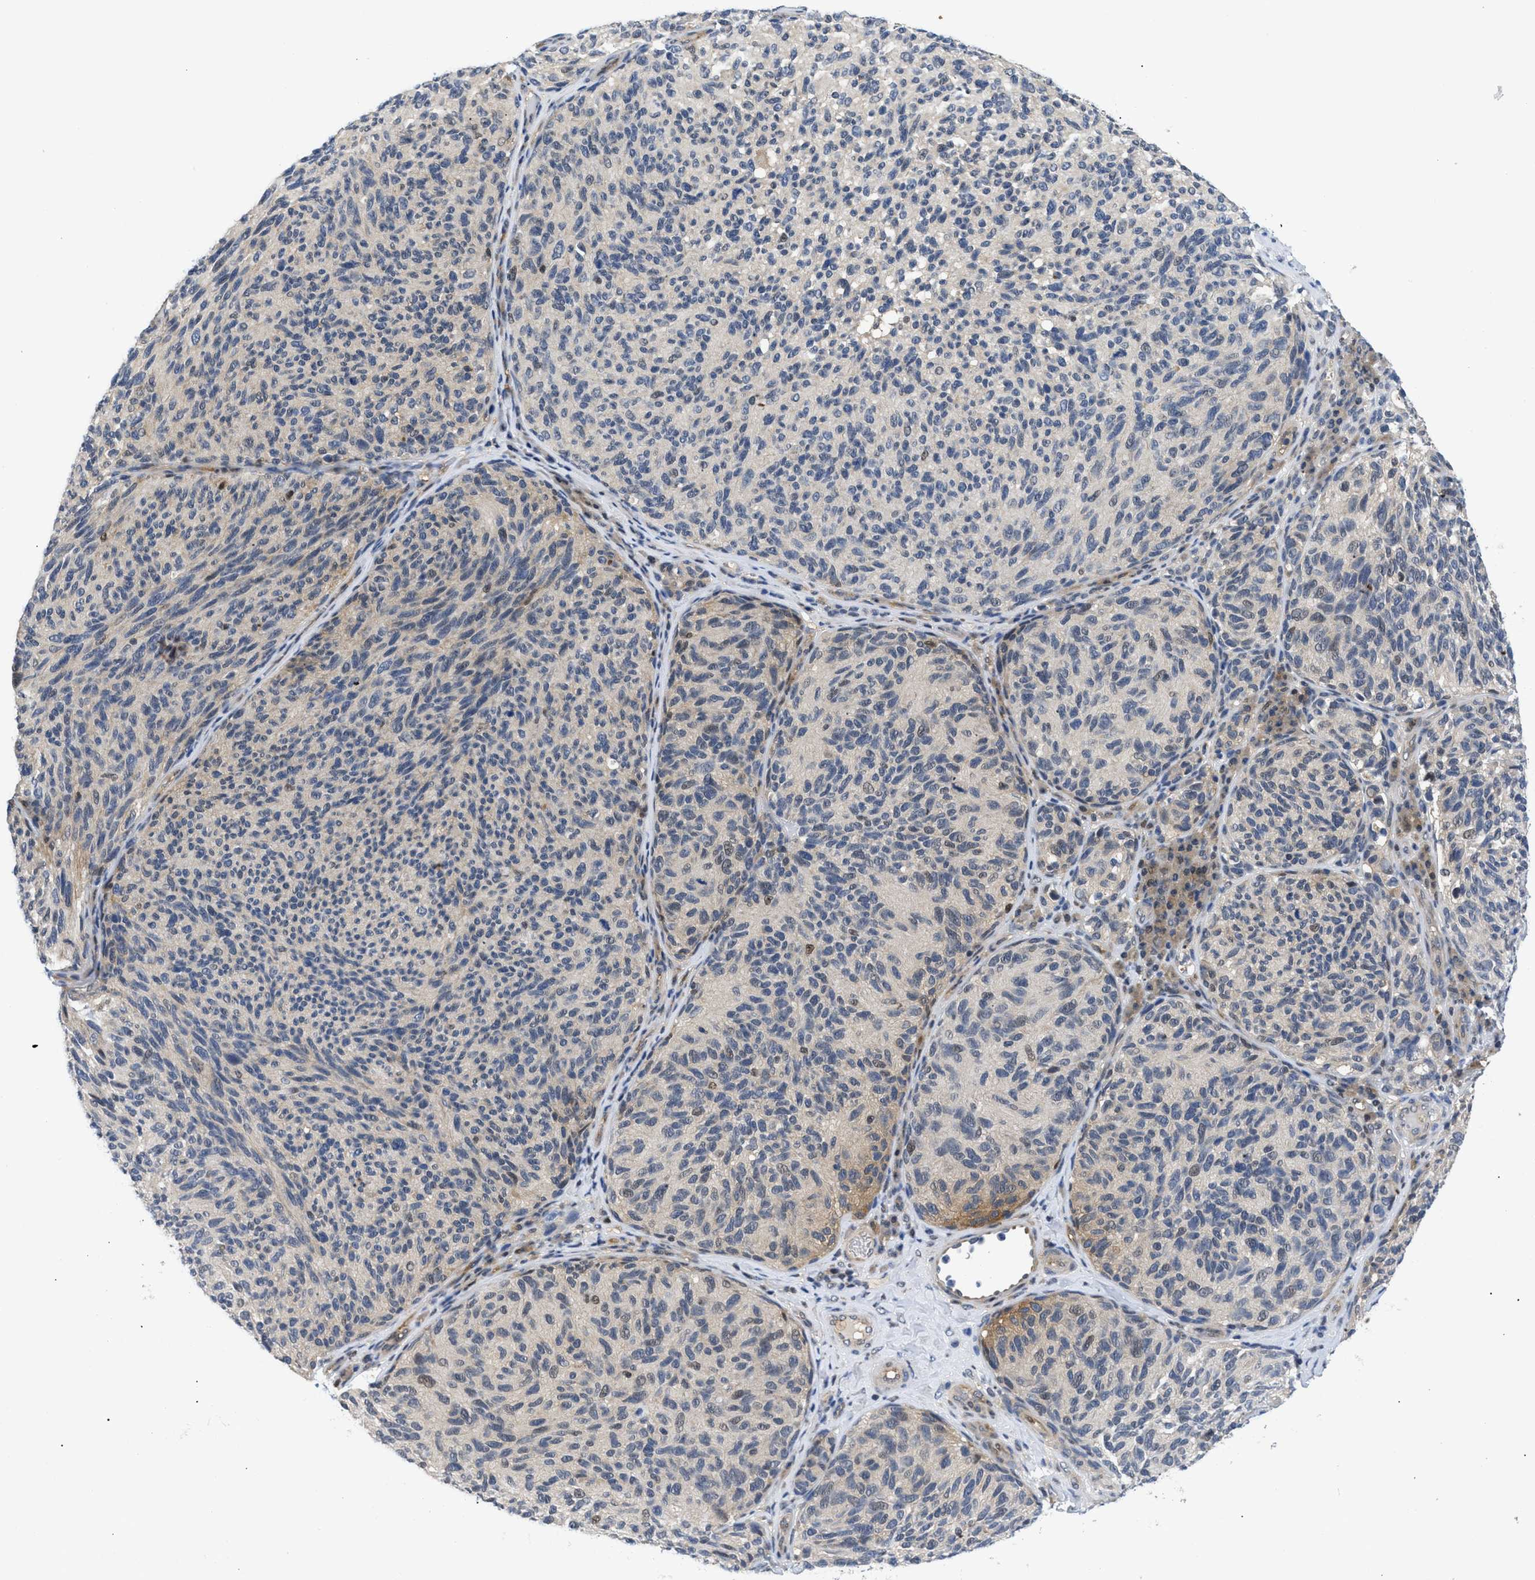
{"staining": {"intensity": "moderate", "quantity": "<25%", "location": "cytoplasmic/membranous"}, "tissue": "melanoma", "cell_type": "Tumor cells", "image_type": "cancer", "snomed": [{"axis": "morphology", "description": "Malignant melanoma, NOS"}, {"axis": "topography", "description": "Skin"}], "caption": "A low amount of moderate cytoplasmic/membranous positivity is seen in approximately <25% of tumor cells in melanoma tissue. (DAB (3,3'-diaminobenzidine) = brown stain, brightfield microscopy at high magnification).", "gene": "SLC29A2", "patient": {"sex": "female", "age": 73}}